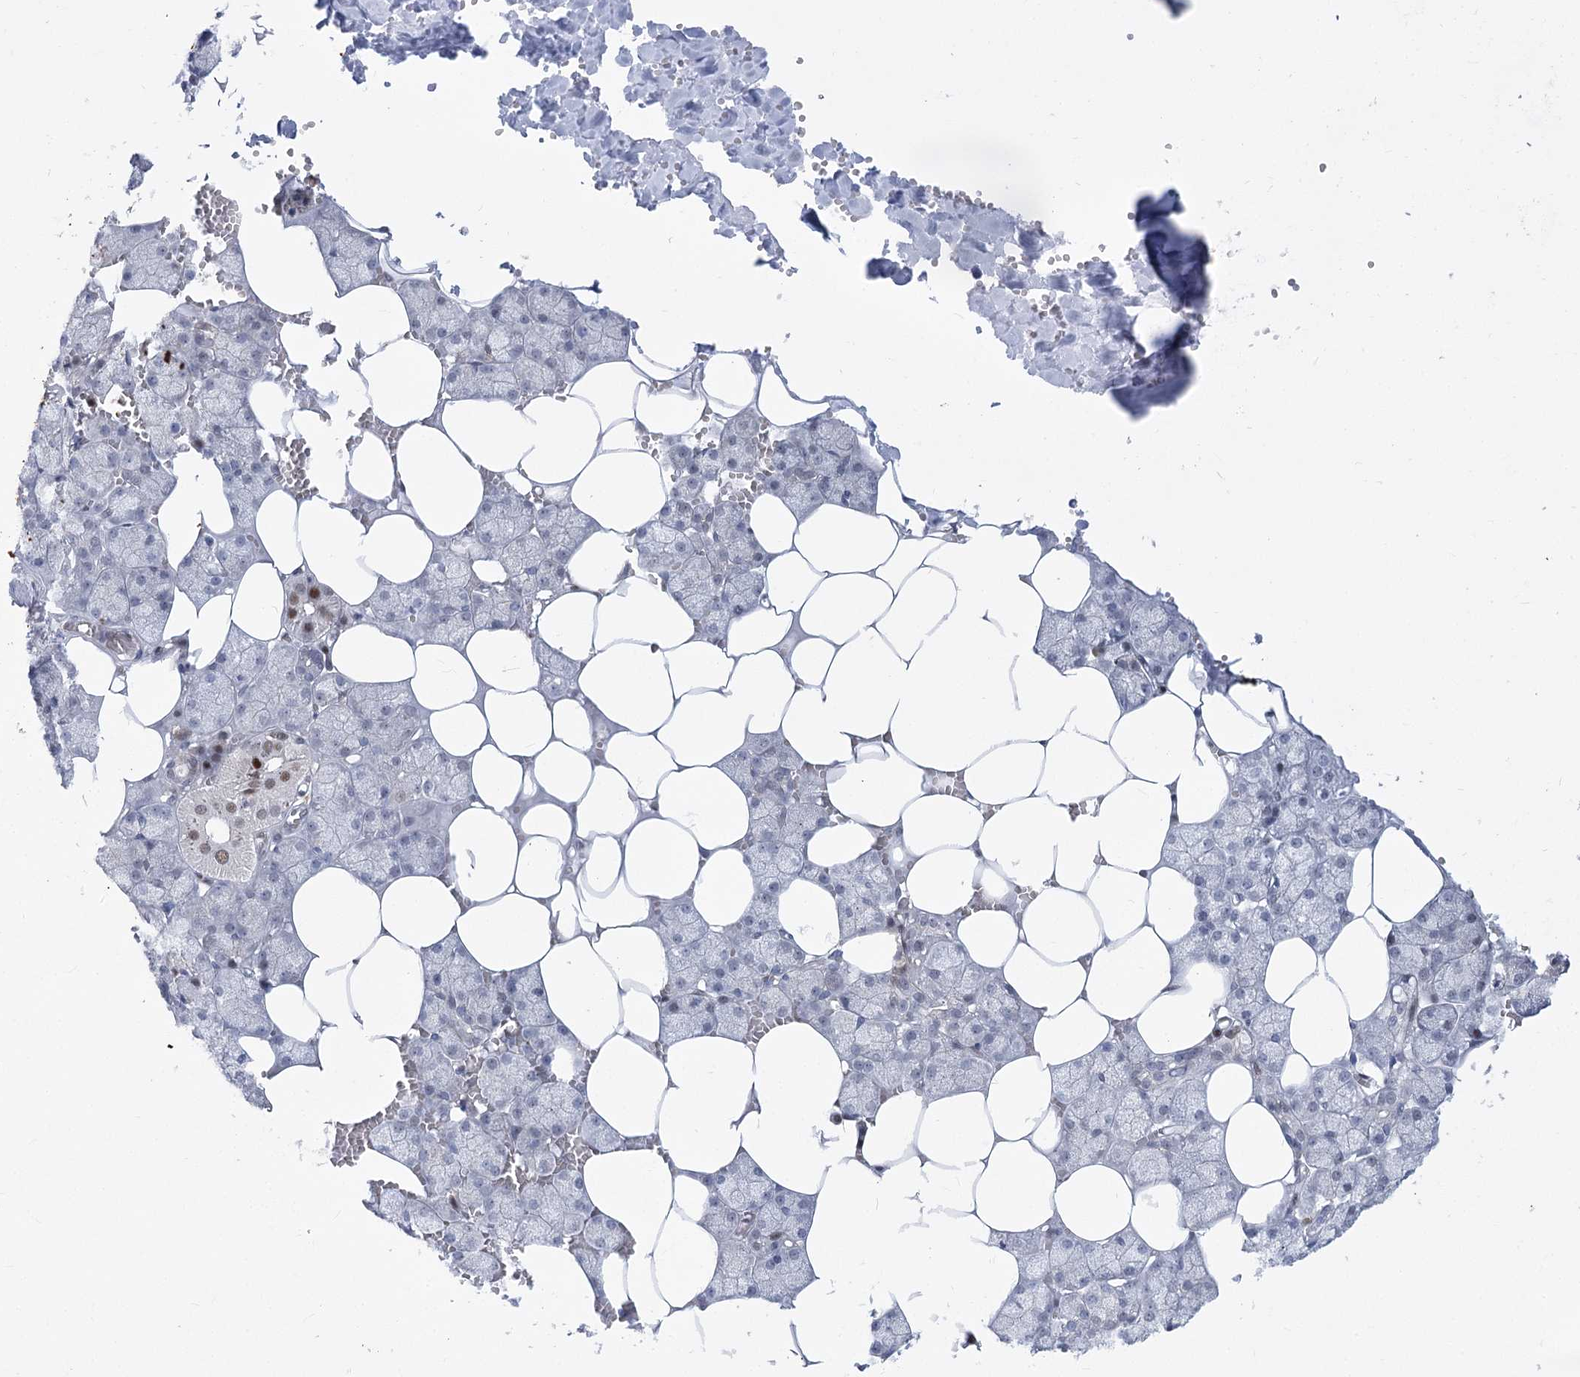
{"staining": {"intensity": "weak", "quantity": "<25%", "location": "nuclear"}, "tissue": "salivary gland", "cell_type": "Glandular cells", "image_type": "normal", "snomed": [{"axis": "morphology", "description": "Normal tissue, NOS"}, {"axis": "topography", "description": "Salivary gland"}], "caption": "Immunohistochemical staining of unremarkable salivary gland shows no significant staining in glandular cells.", "gene": "ARSI", "patient": {"sex": "male", "age": 62}}